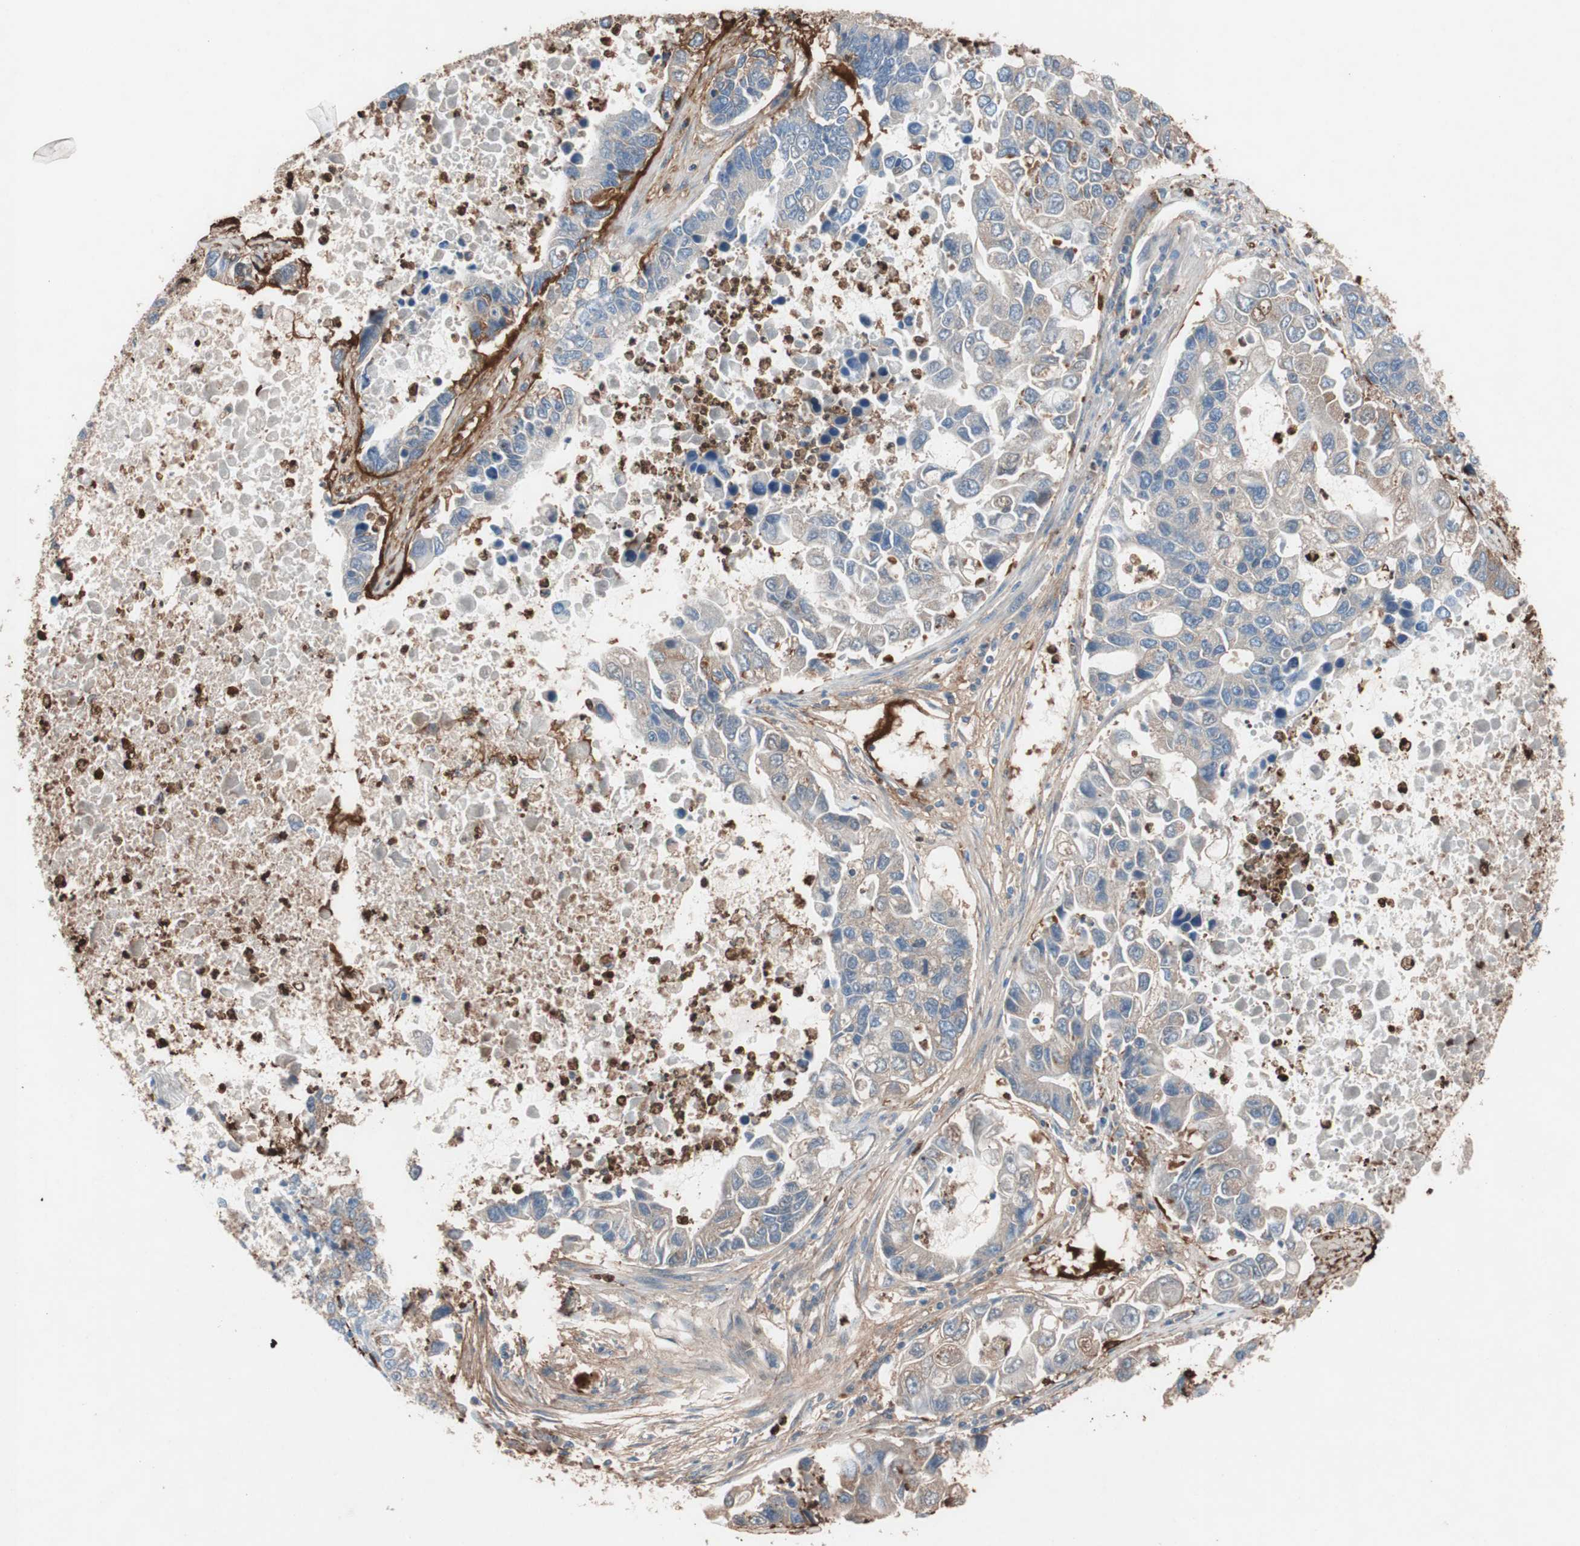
{"staining": {"intensity": "weak", "quantity": ">75%", "location": "cytoplasmic/membranous"}, "tissue": "lung cancer", "cell_type": "Tumor cells", "image_type": "cancer", "snomed": [{"axis": "morphology", "description": "Adenocarcinoma, NOS"}, {"axis": "topography", "description": "Lung"}], "caption": "Immunohistochemical staining of human lung cancer displays low levels of weak cytoplasmic/membranous protein expression in approximately >75% of tumor cells. (DAB (3,3'-diaminobenzidine) IHC, brown staining for protein, blue staining for nuclei).", "gene": "CLEC4D", "patient": {"sex": "female", "age": 51}}